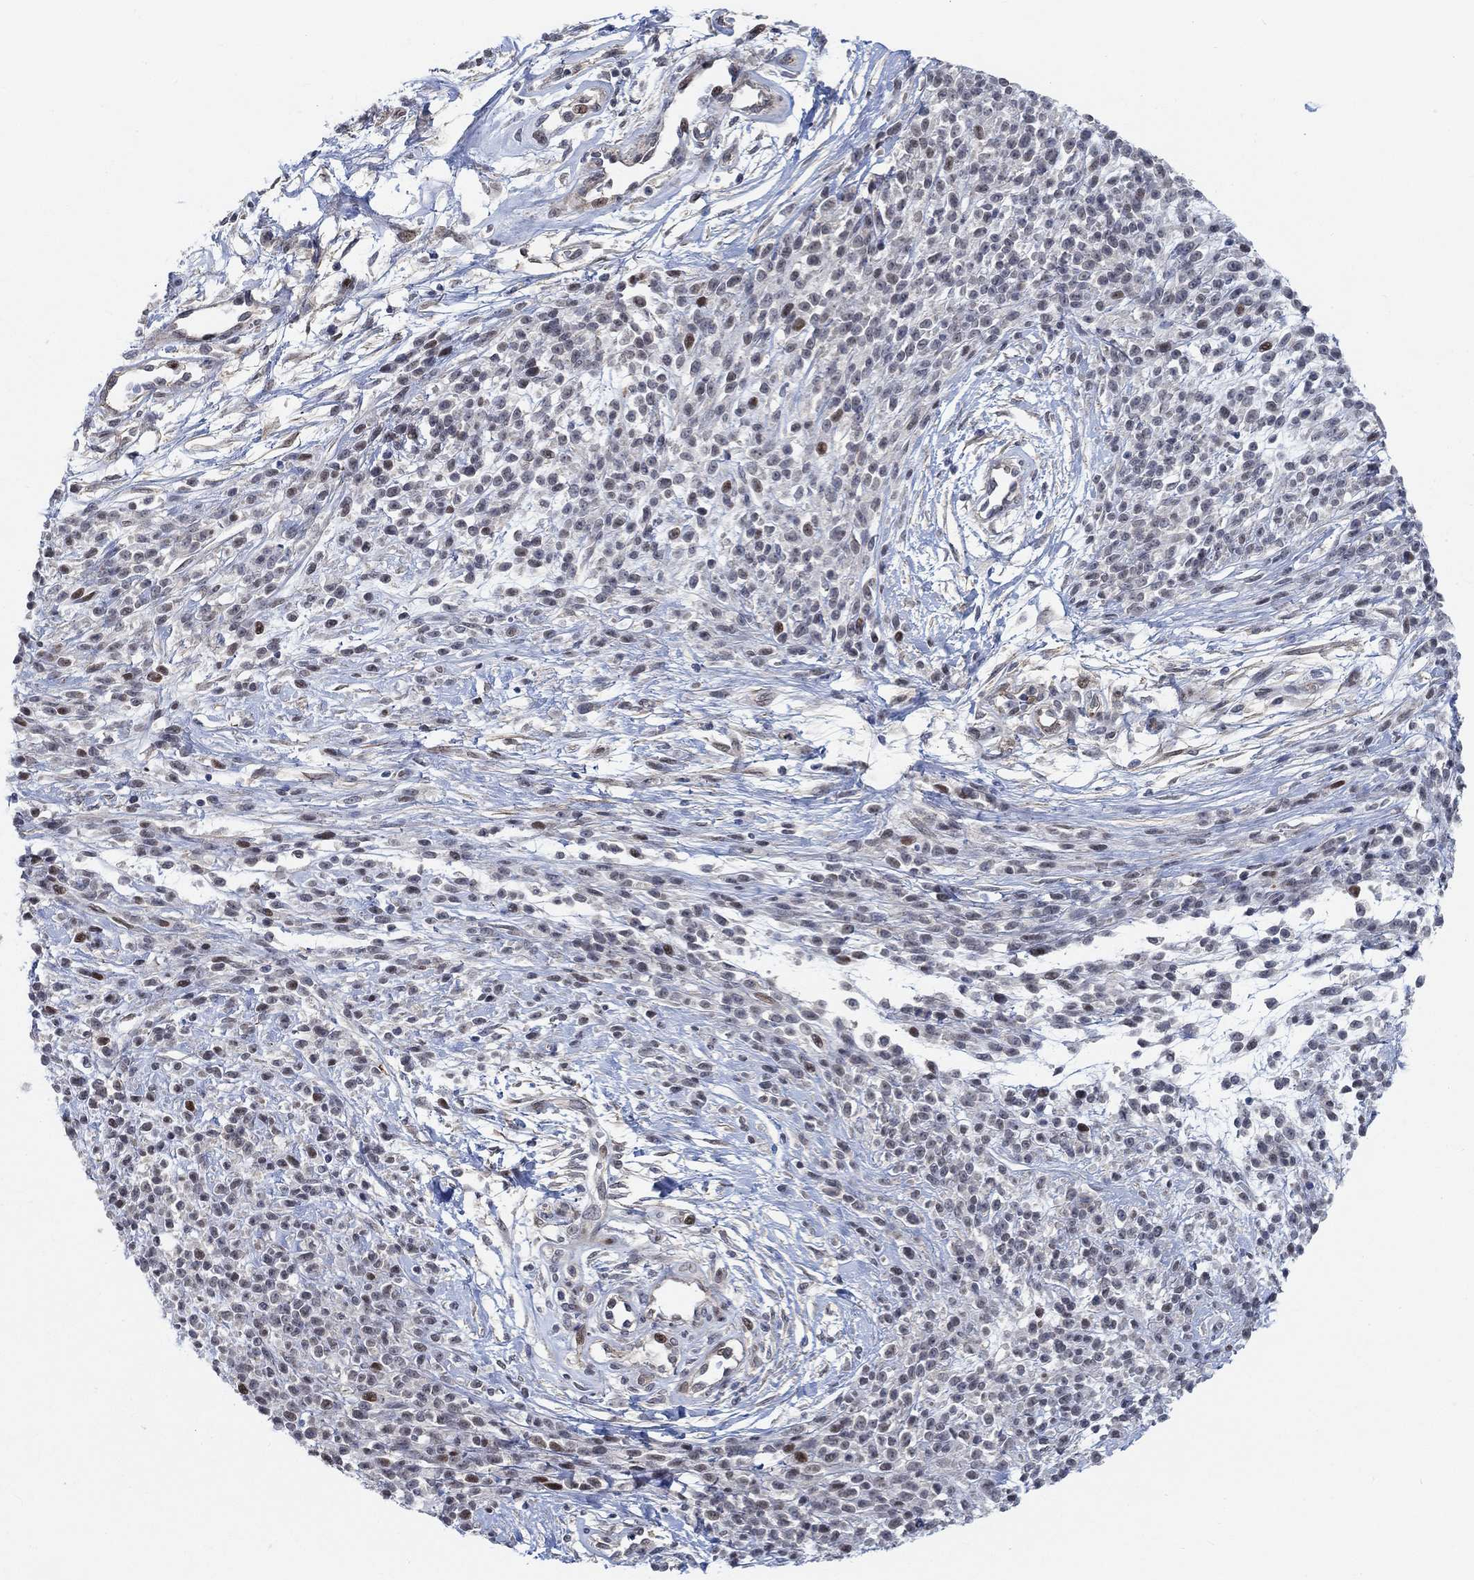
{"staining": {"intensity": "moderate", "quantity": "<25%", "location": "nuclear"}, "tissue": "melanoma", "cell_type": "Tumor cells", "image_type": "cancer", "snomed": [{"axis": "morphology", "description": "Malignant melanoma, NOS"}, {"axis": "topography", "description": "Skin"}, {"axis": "topography", "description": "Skin of trunk"}], "caption": "High-magnification brightfield microscopy of melanoma stained with DAB (3,3'-diaminobenzidine) (brown) and counterstained with hematoxylin (blue). tumor cells exhibit moderate nuclear positivity is seen in approximately<25% of cells.", "gene": "KCNH8", "patient": {"sex": "male", "age": 74}}